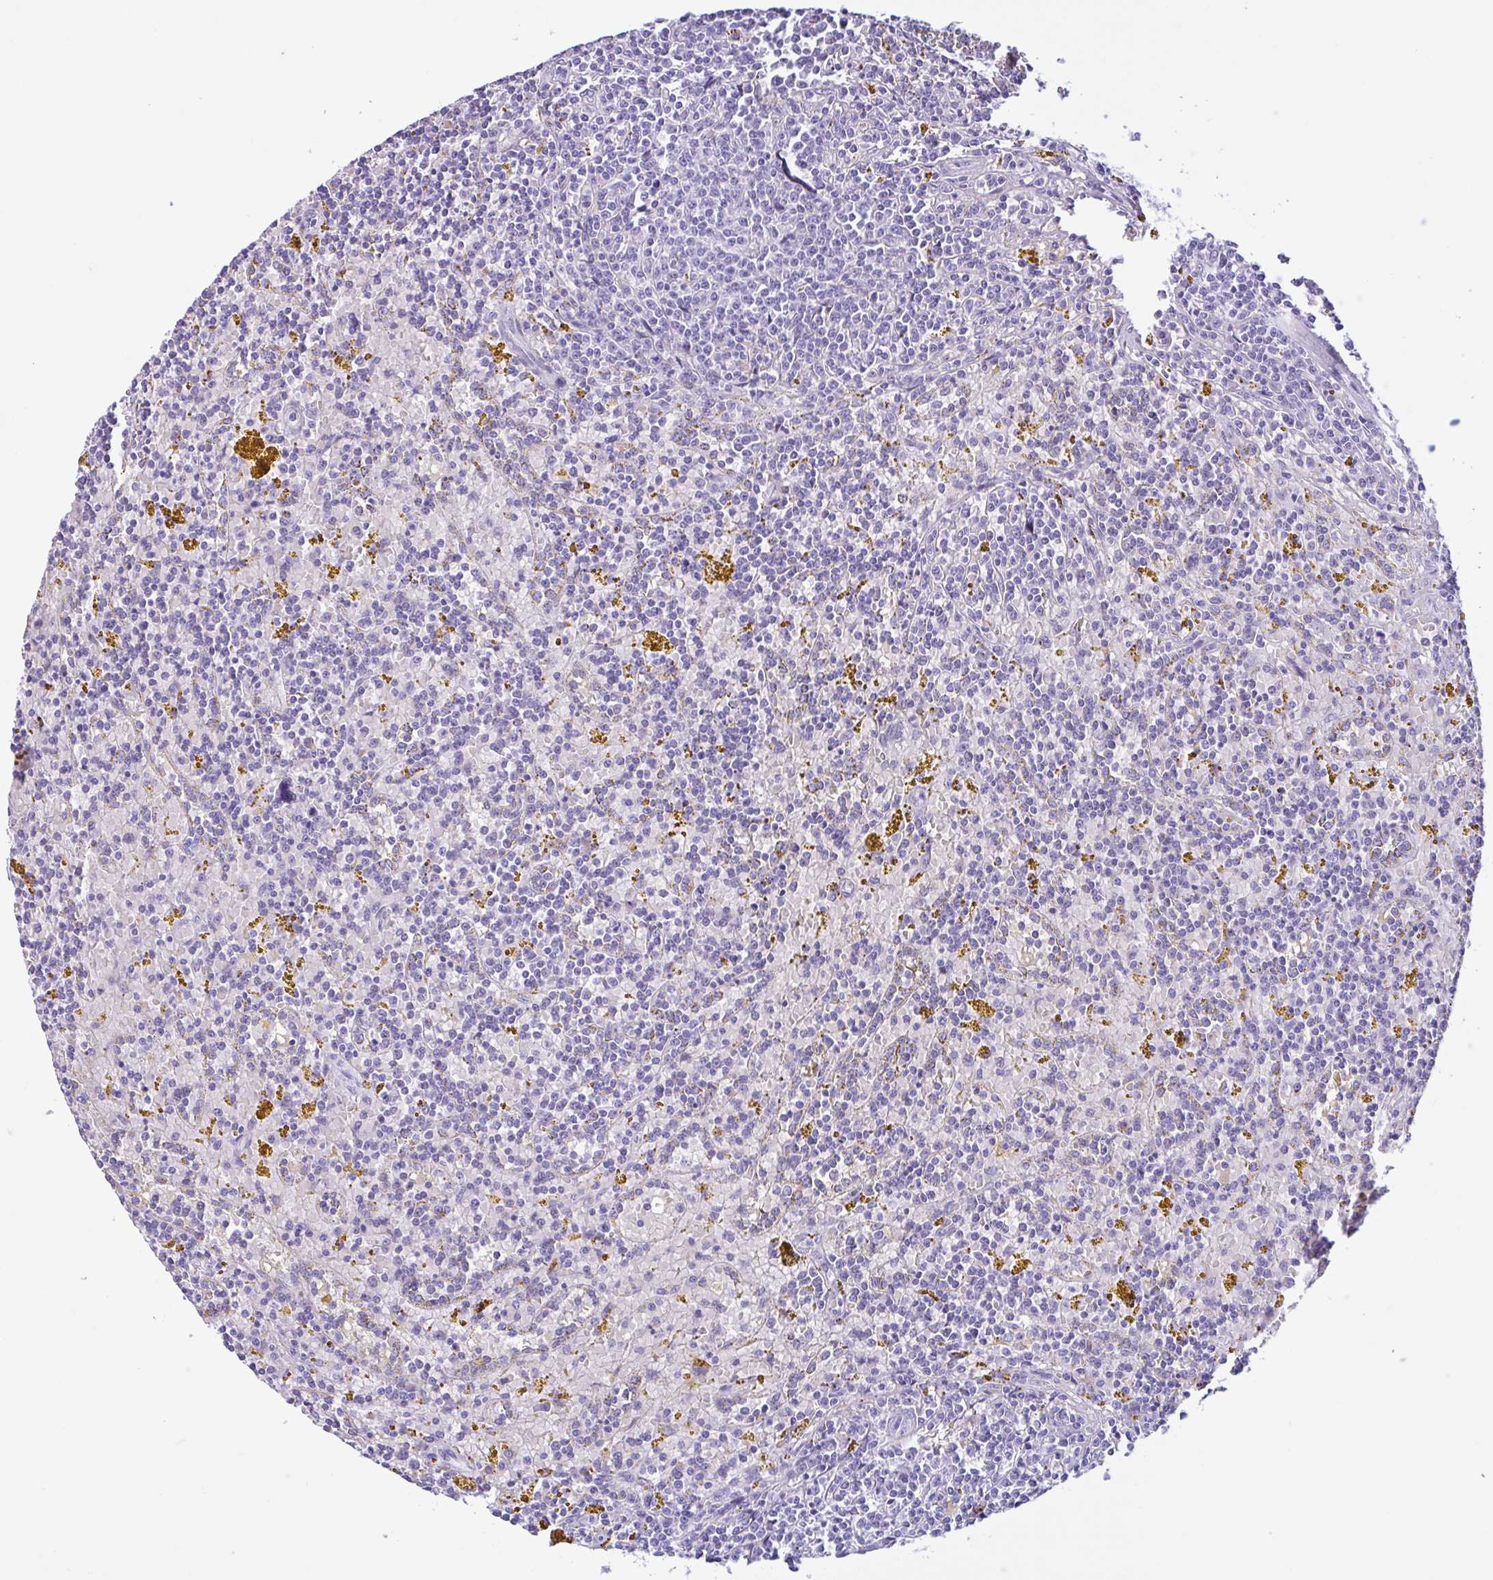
{"staining": {"intensity": "negative", "quantity": "none", "location": "none"}, "tissue": "lymphoma", "cell_type": "Tumor cells", "image_type": "cancer", "snomed": [{"axis": "morphology", "description": "Malignant lymphoma, non-Hodgkin's type, Low grade"}, {"axis": "topography", "description": "Spleen"}, {"axis": "topography", "description": "Lymph node"}], "caption": "Histopathology image shows no protein staining in tumor cells of low-grade malignant lymphoma, non-Hodgkin's type tissue.", "gene": "AHCYL2", "patient": {"sex": "female", "age": 66}}